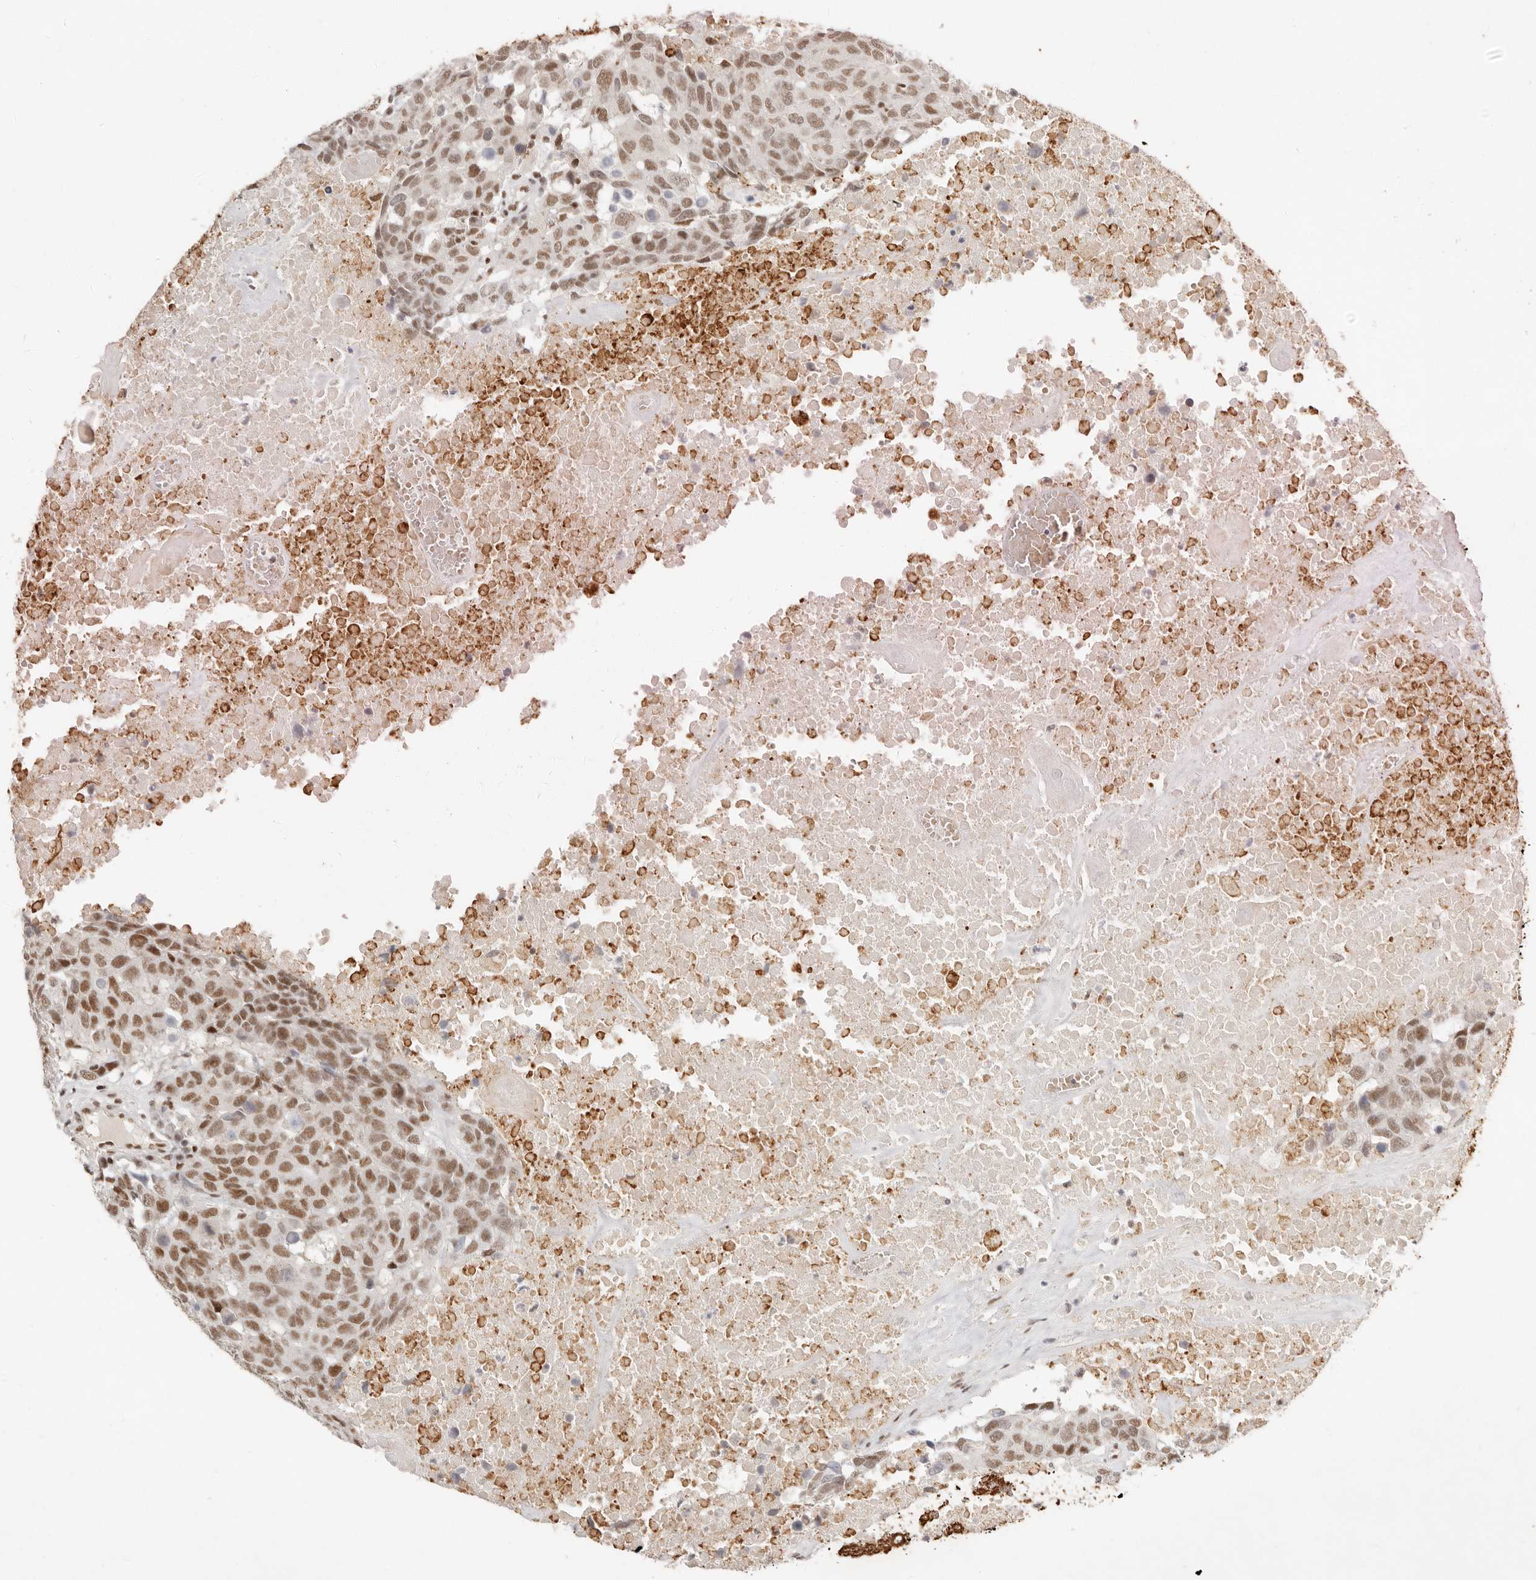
{"staining": {"intensity": "moderate", "quantity": ">75%", "location": "nuclear"}, "tissue": "head and neck cancer", "cell_type": "Tumor cells", "image_type": "cancer", "snomed": [{"axis": "morphology", "description": "Squamous cell carcinoma, NOS"}, {"axis": "topography", "description": "Head-Neck"}], "caption": "The photomicrograph exhibits staining of head and neck cancer, revealing moderate nuclear protein positivity (brown color) within tumor cells.", "gene": "GABPA", "patient": {"sex": "male", "age": 66}}